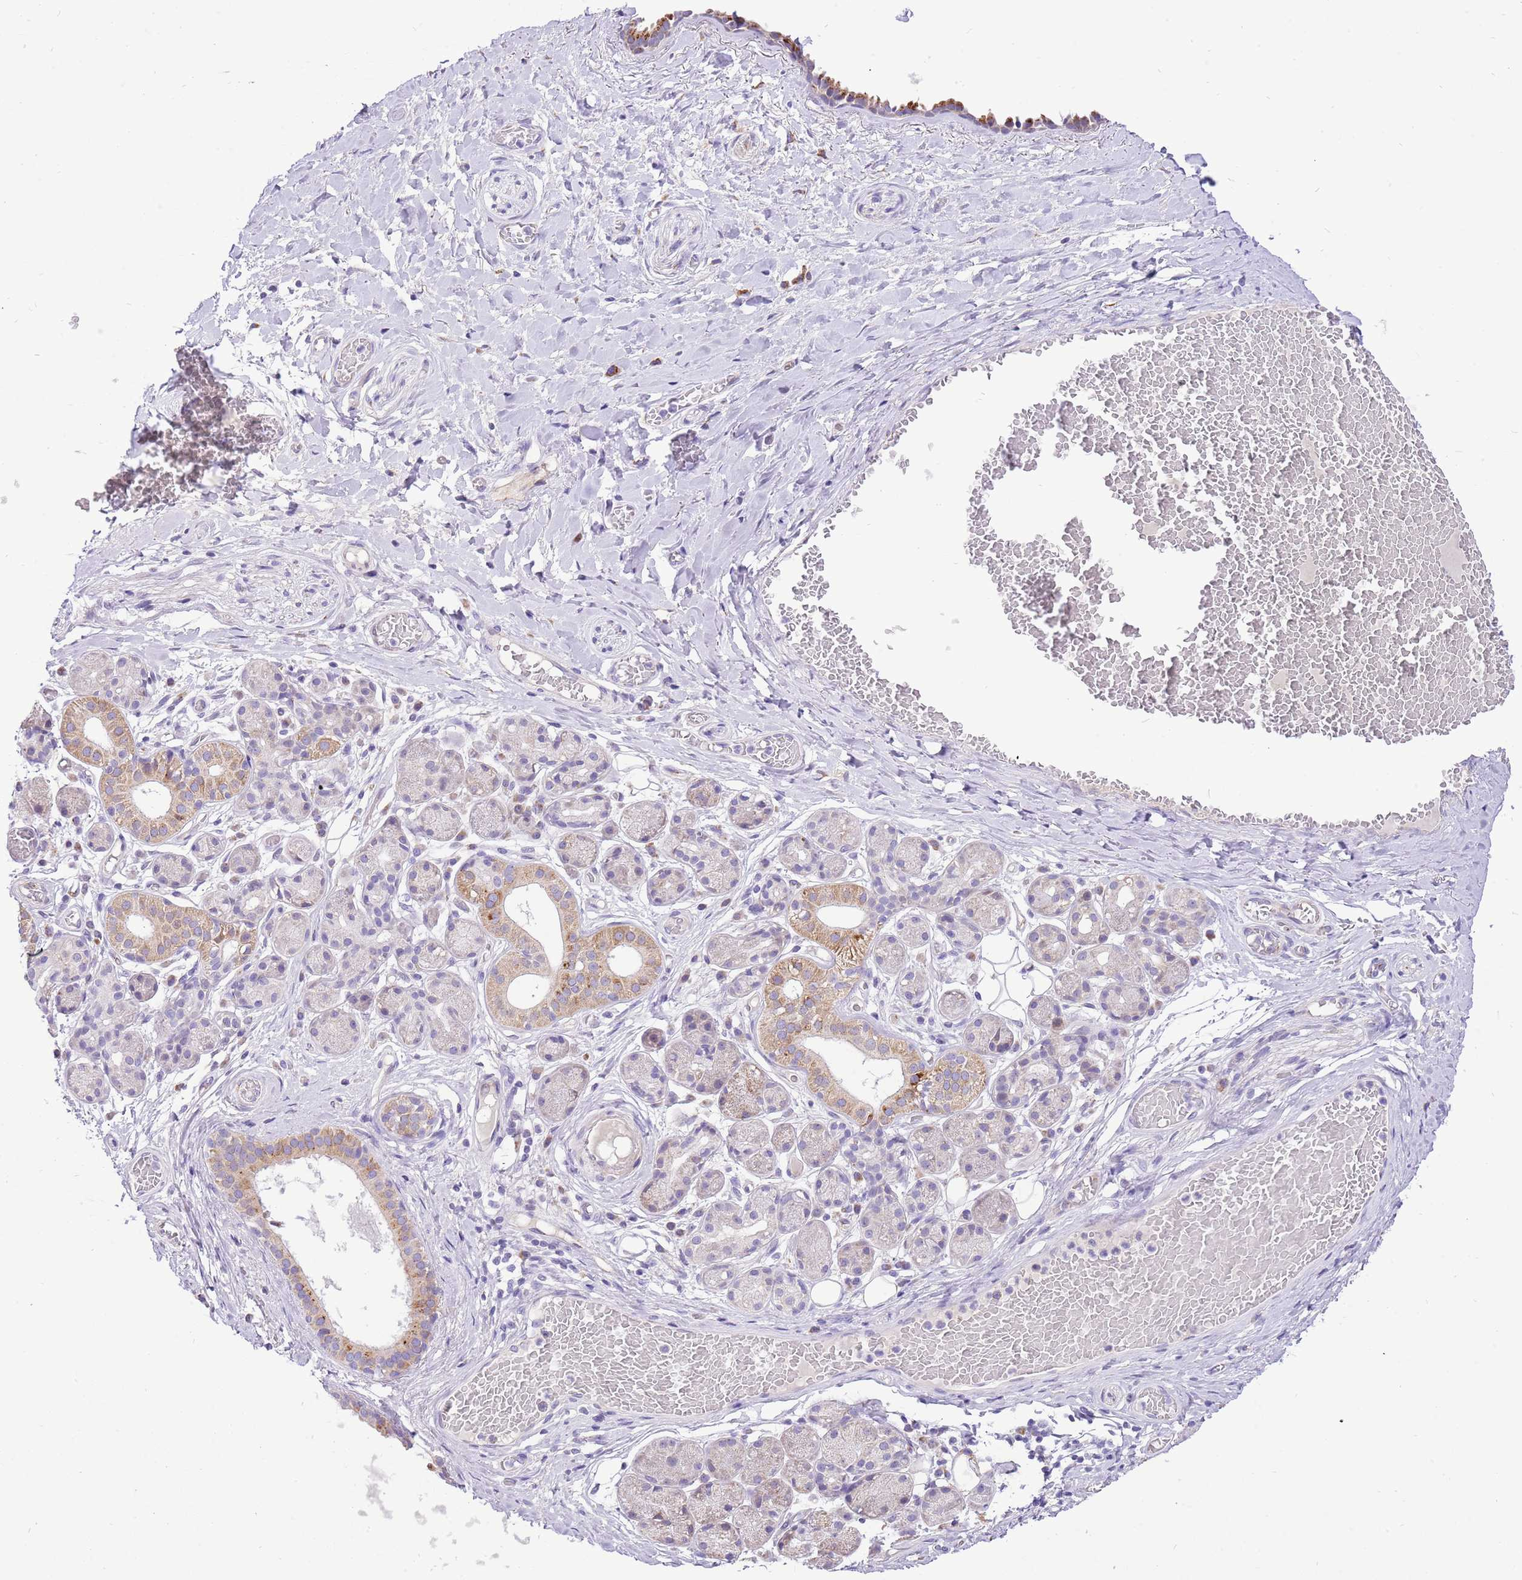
{"staining": {"intensity": "negative", "quantity": "none", "location": "none"}, "tissue": "adipose tissue", "cell_type": "Adipocytes", "image_type": "normal", "snomed": [{"axis": "morphology", "description": "Normal tissue, NOS"}, {"axis": "topography", "description": "Salivary gland"}, {"axis": "topography", "description": "Peripheral nerve tissue"}], "caption": "A high-resolution histopathology image shows immunohistochemistry staining of unremarkable adipose tissue, which demonstrates no significant positivity in adipocytes.", "gene": "COX17", "patient": {"sex": "male", "age": 62}}